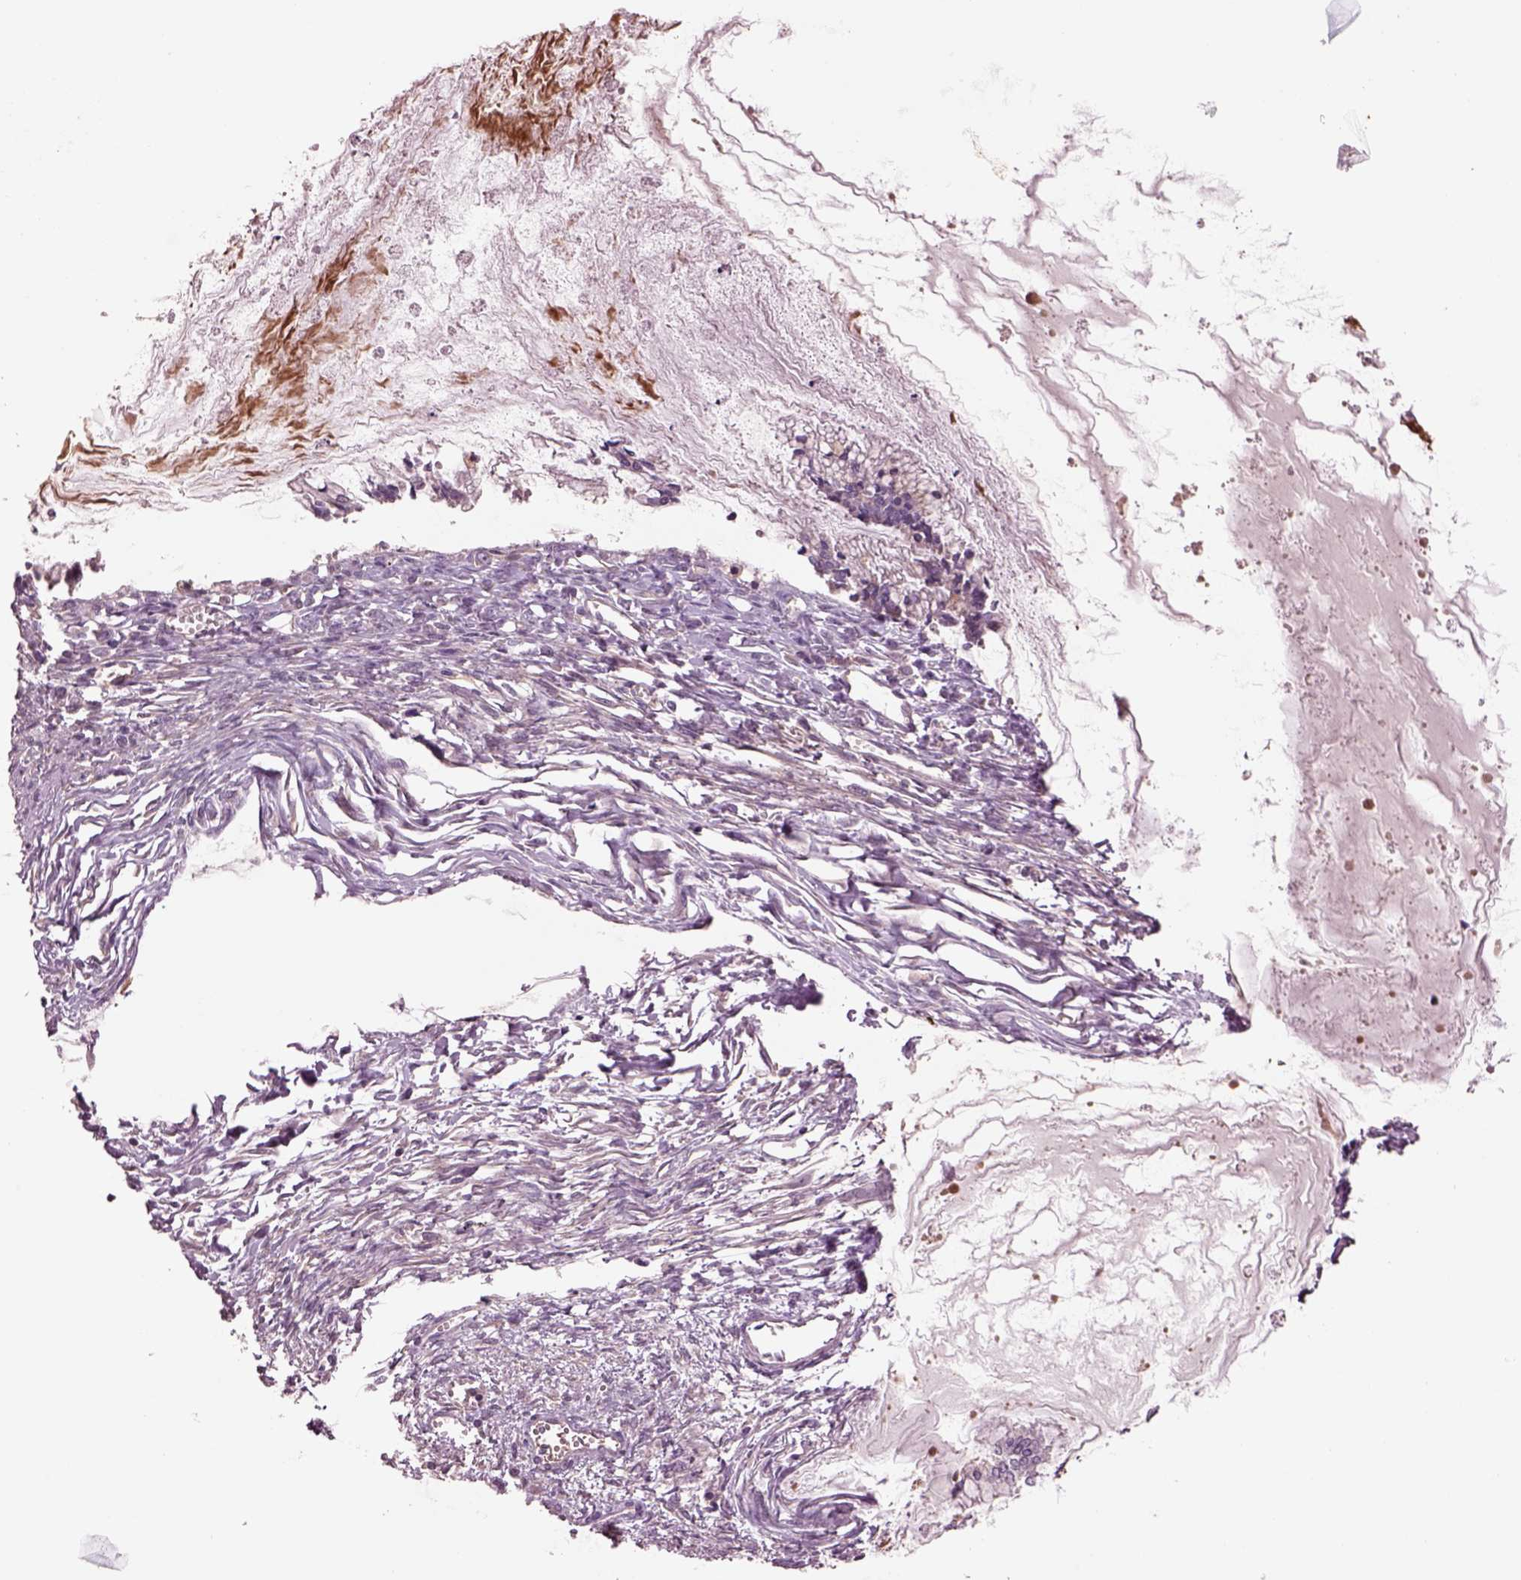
{"staining": {"intensity": "negative", "quantity": "none", "location": "none"}, "tissue": "ovarian cancer", "cell_type": "Tumor cells", "image_type": "cancer", "snomed": [{"axis": "morphology", "description": "Cystadenocarcinoma, mucinous, NOS"}, {"axis": "topography", "description": "Ovary"}], "caption": "High magnification brightfield microscopy of ovarian cancer (mucinous cystadenocarcinoma) stained with DAB (brown) and counterstained with hematoxylin (blue): tumor cells show no significant staining. (IHC, brightfield microscopy, high magnification).", "gene": "HTR1B", "patient": {"sex": "female", "age": 67}}